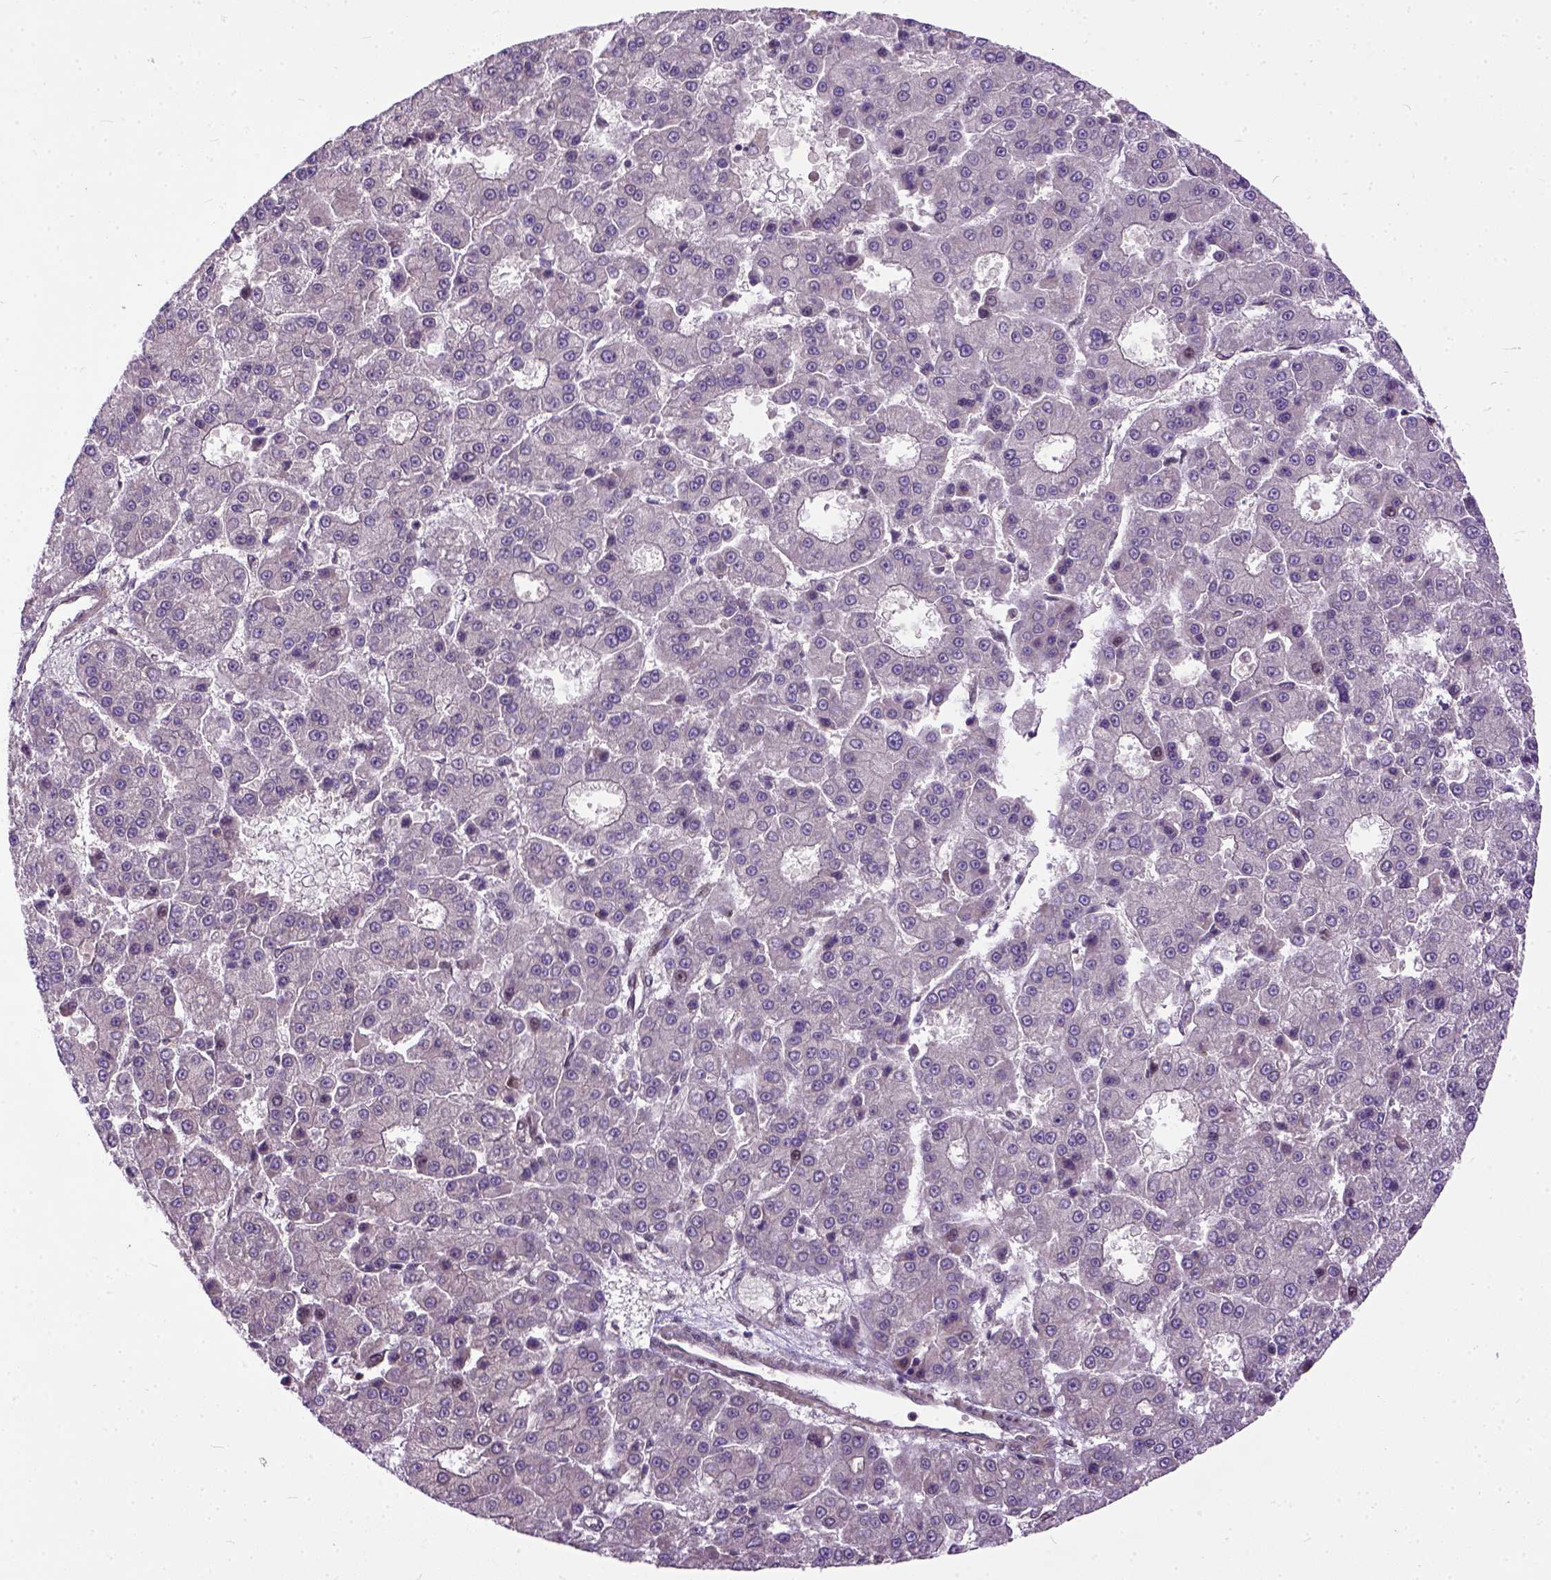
{"staining": {"intensity": "negative", "quantity": "none", "location": "none"}, "tissue": "liver cancer", "cell_type": "Tumor cells", "image_type": "cancer", "snomed": [{"axis": "morphology", "description": "Carcinoma, Hepatocellular, NOS"}, {"axis": "topography", "description": "Liver"}], "caption": "DAB (3,3'-diaminobenzidine) immunohistochemical staining of hepatocellular carcinoma (liver) displays no significant expression in tumor cells.", "gene": "ZNF630", "patient": {"sex": "male", "age": 70}}